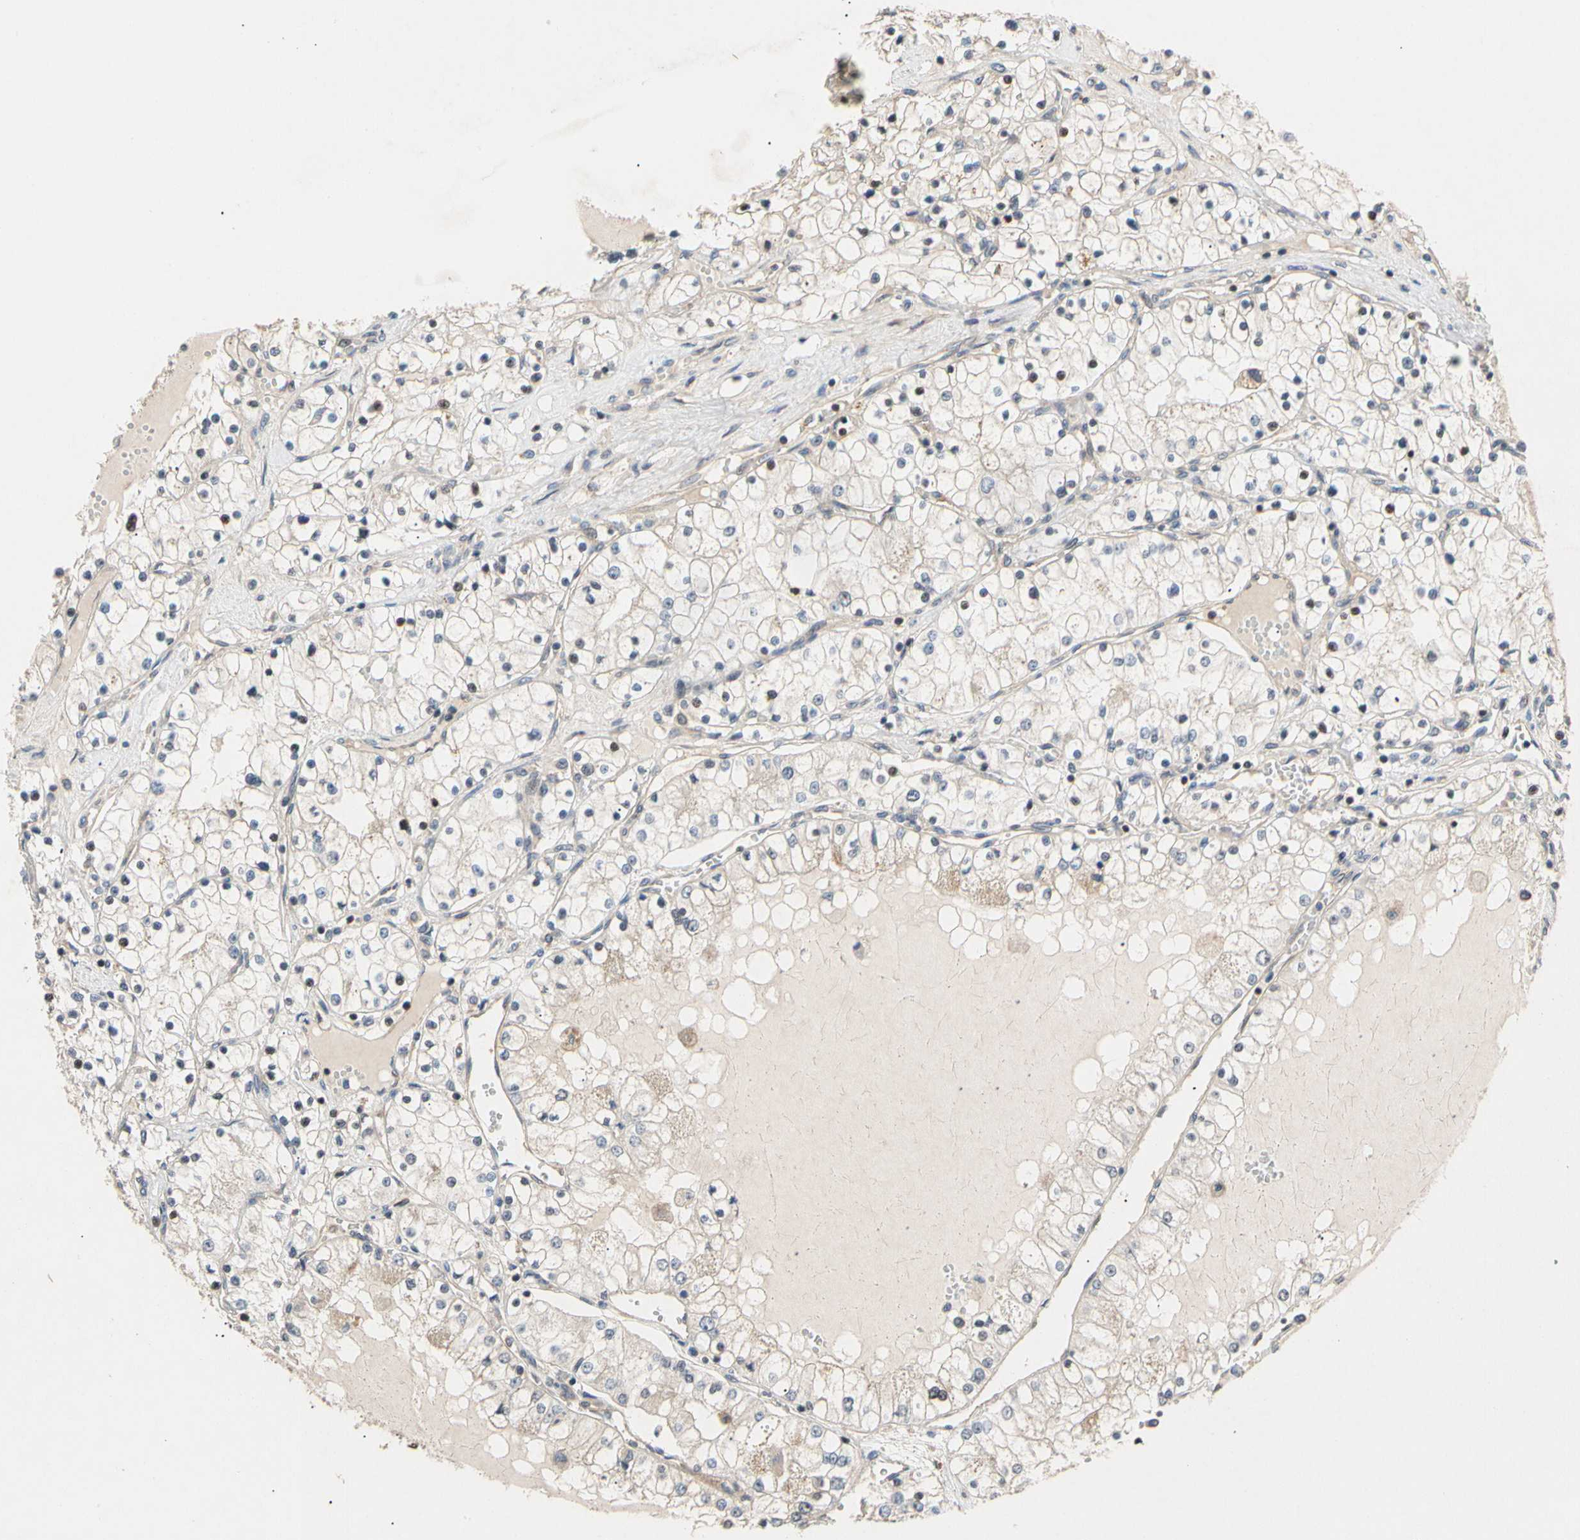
{"staining": {"intensity": "negative", "quantity": "none", "location": "none"}, "tissue": "renal cancer", "cell_type": "Tumor cells", "image_type": "cancer", "snomed": [{"axis": "morphology", "description": "Adenocarcinoma, NOS"}, {"axis": "topography", "description": "Kidney"}], "caption": "Immunohistochemical staining of human renal cancer exhibits no significant positivity in tumor cells. Brightfield microscopy of immunohistochemistry stained with DAB (3,3'-diaminobenzidine) (brown) and hematoxylin (blue), captured at high magnification.", "gene": "EIF1AX", "patient": {"sex": "male", "age": 68}}